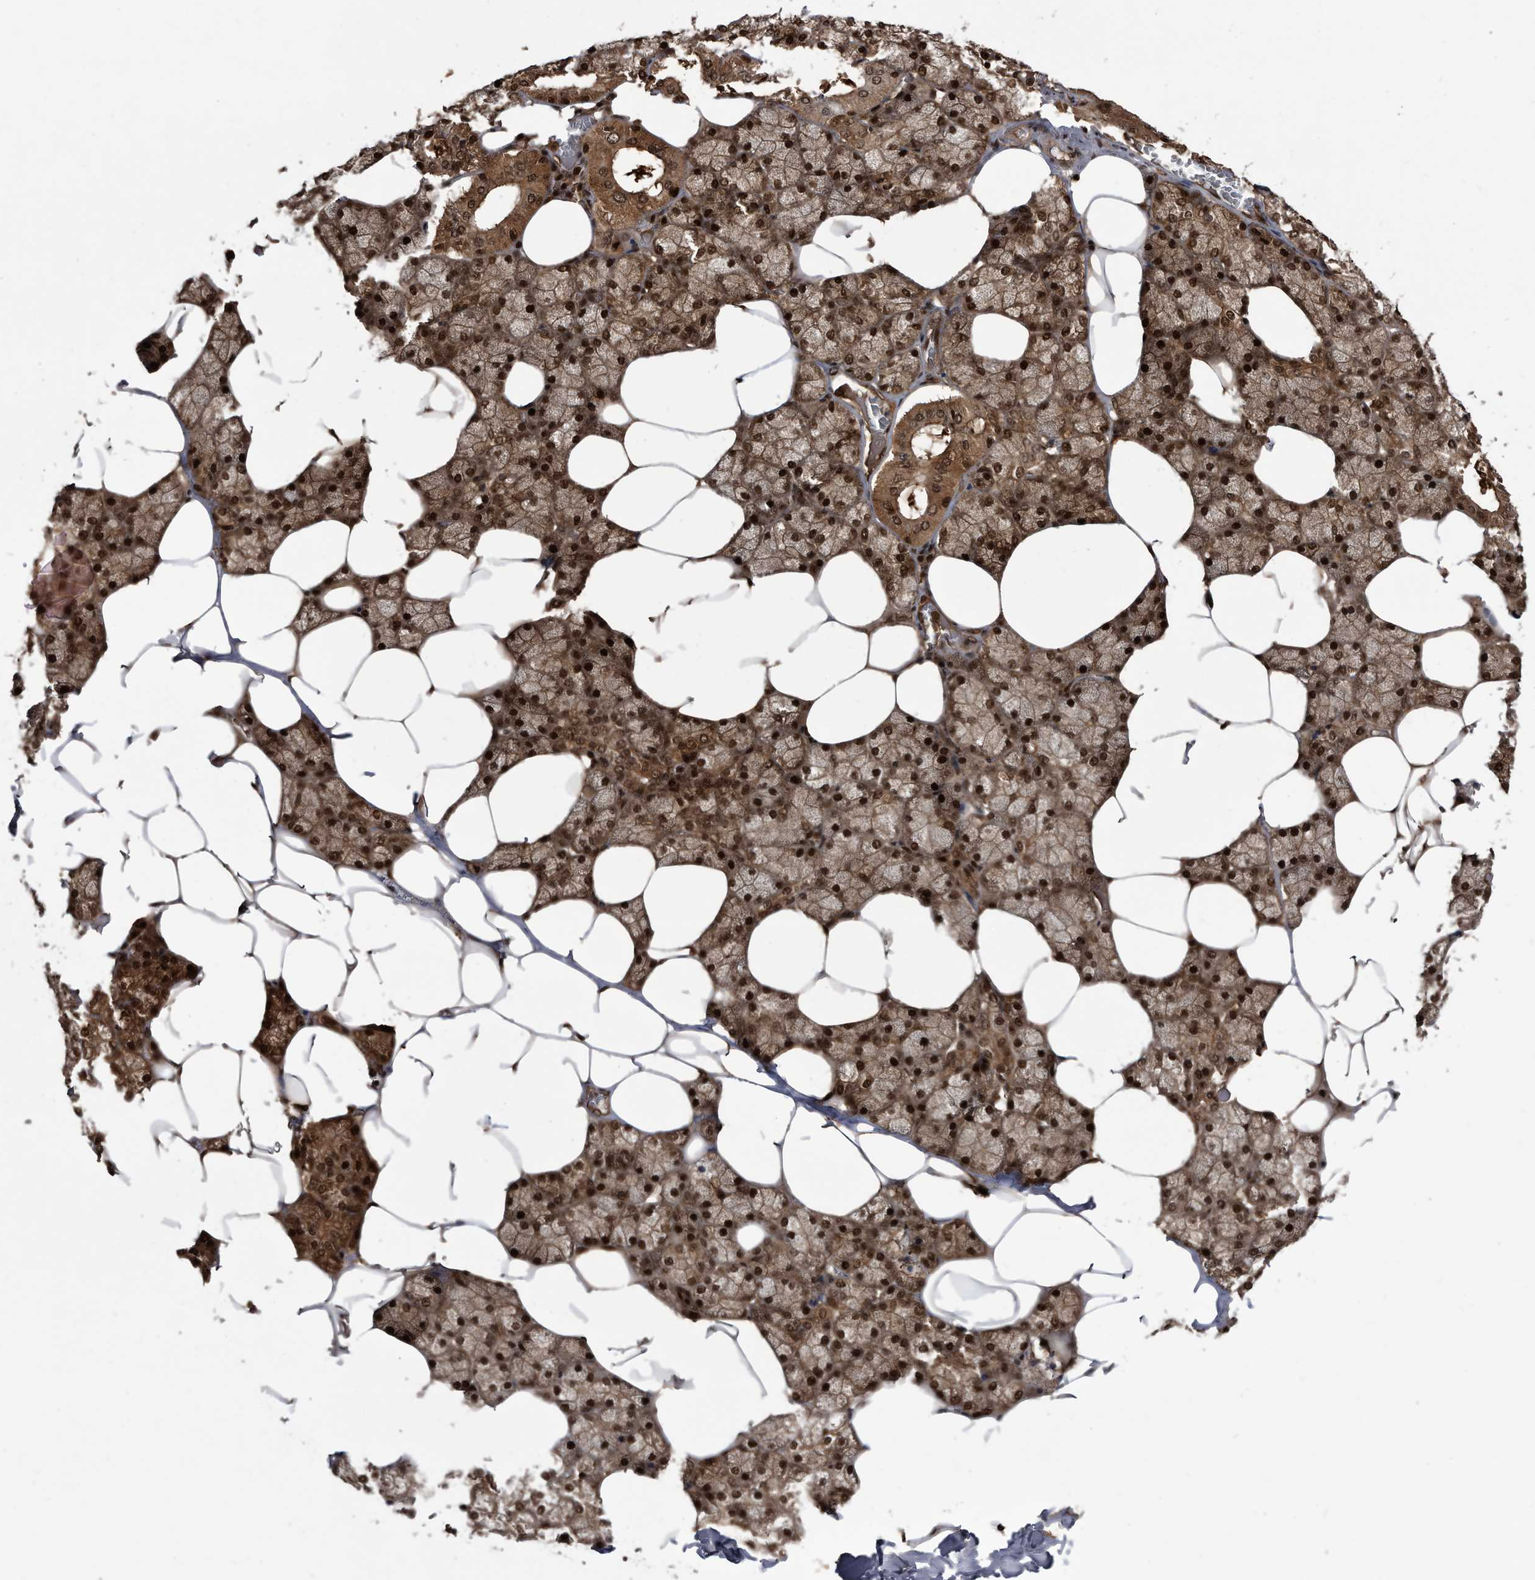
{"staining": {"intensity": "strong", "quantity": ">75%", "location": "cytoplasmic/membranous,nuclear"}, "tissue": "salivary gland", "cell_type": "Glandular cells", "image_type": "normal", "snomed": [{"axis": "morphology", "description": "Normal tissue, NOS"}, {"axis": "topography", "description": "Salivary gland"}], "caption": "High-magnification brightfield microscopy of normal salivary gland stained with DAB (3,3'-diaminobenzidine) (brown) and counterstained with hematoxylin (blue). glandular cells exhibit strong cytoplasmic/membranous,nuclear expression is identified in about>75% of cells. (Stains: DAB (3,3'-diaminobenzidine) in brown, nuclei in blue, Microscopy: brightfield microscopy at high magnification).", "gene": "RAD23B", "patient": {"sex": "male", "age": 62}}